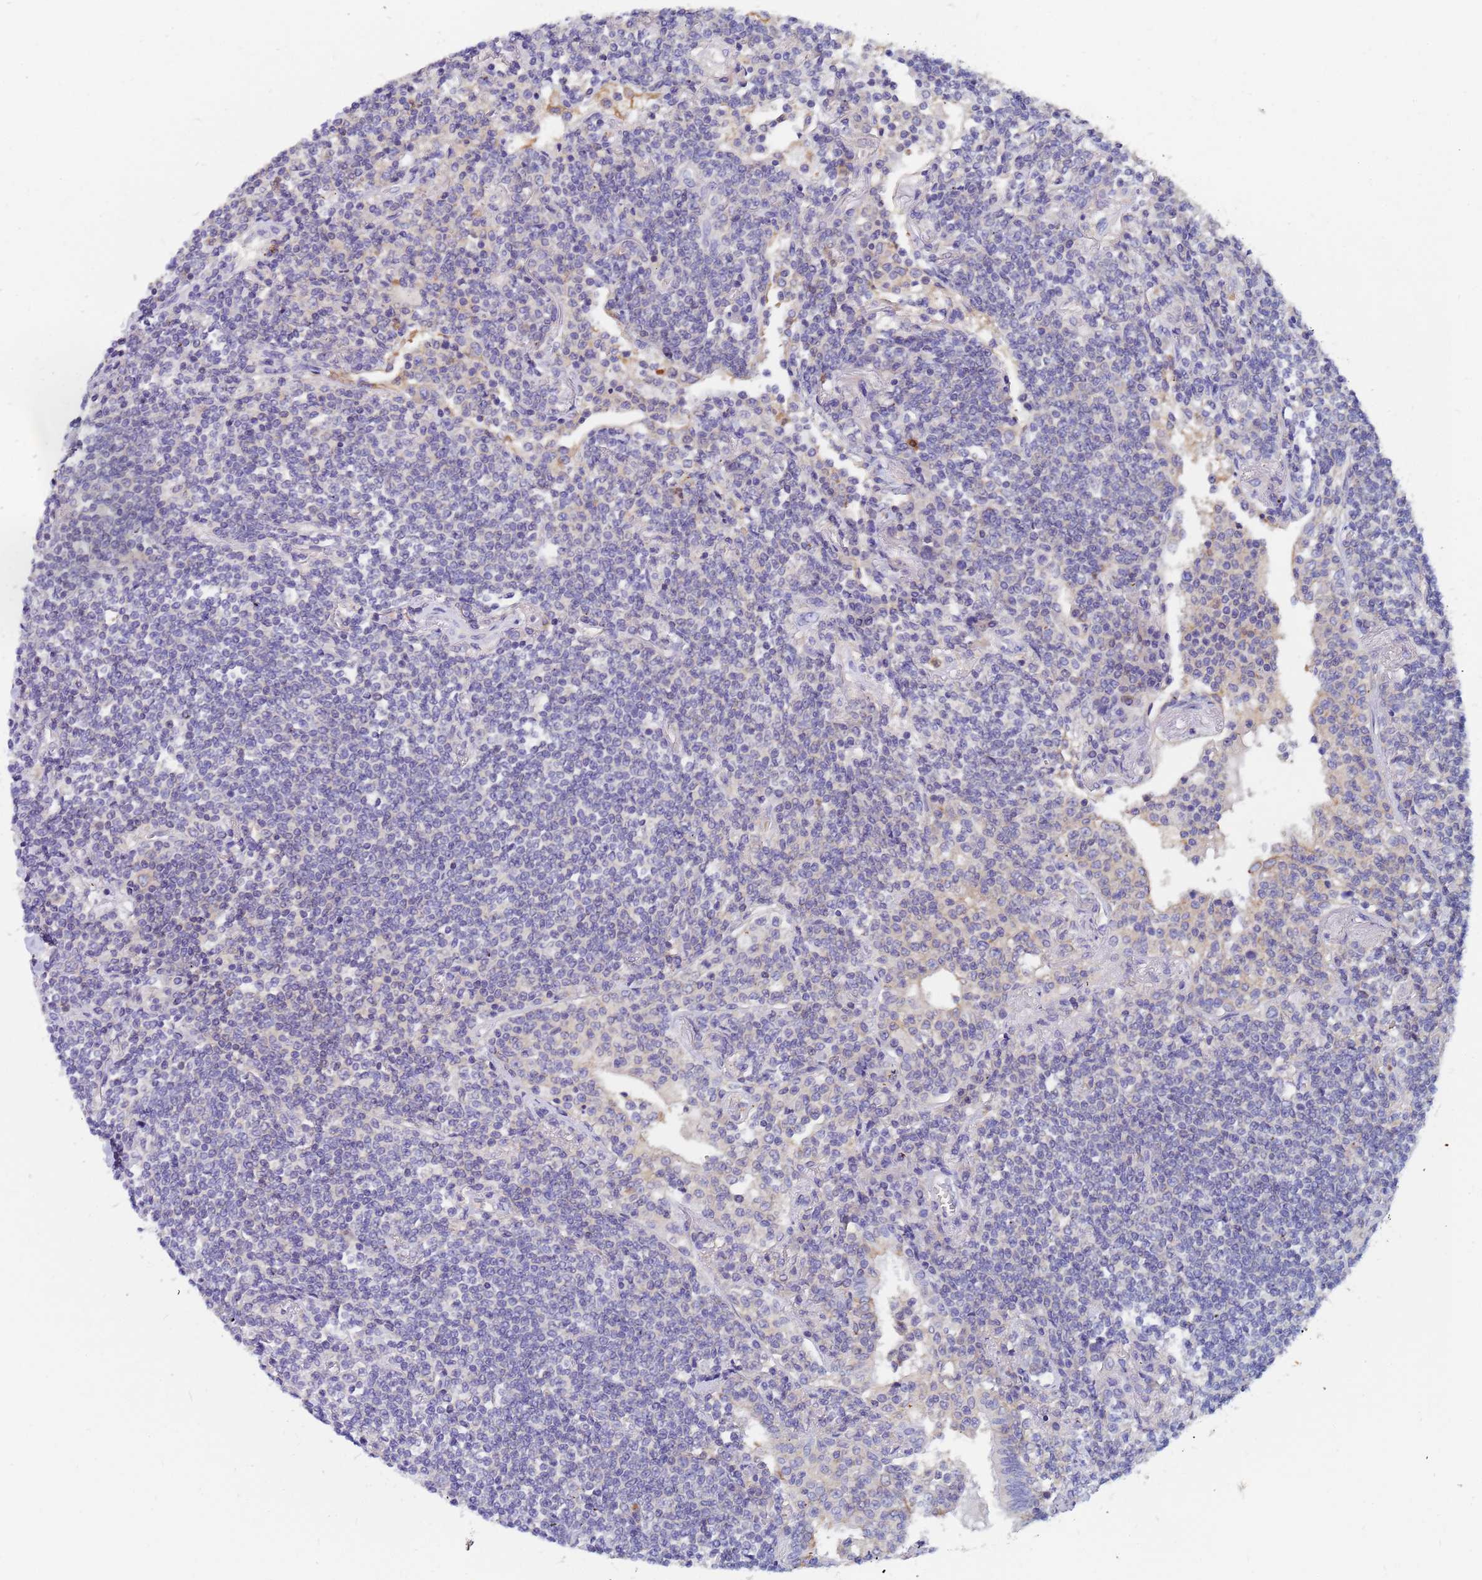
{"staining": {"intensity": "negative", "quantity": "none", "location": "none"}, "tissue": "lymphoma", "cell_type": "Tumor cells", "image_type": "cancer", "snomed": [{"axis": "morphology", "description": "Malignant lymphoma, non-Hodgkin's type, Low grade"}, {"axis": "topography", "description": "Lung"}], "caption": "DAB (3,3'-diaminobenzidine) immunohistochemical staining of malignant lymphoma, non-Hodgkin's type (low-grade) shows no significant positivity in tumor cells.", "gene": "TTLL11", "patient": {"sex": "female", "age": 71}}